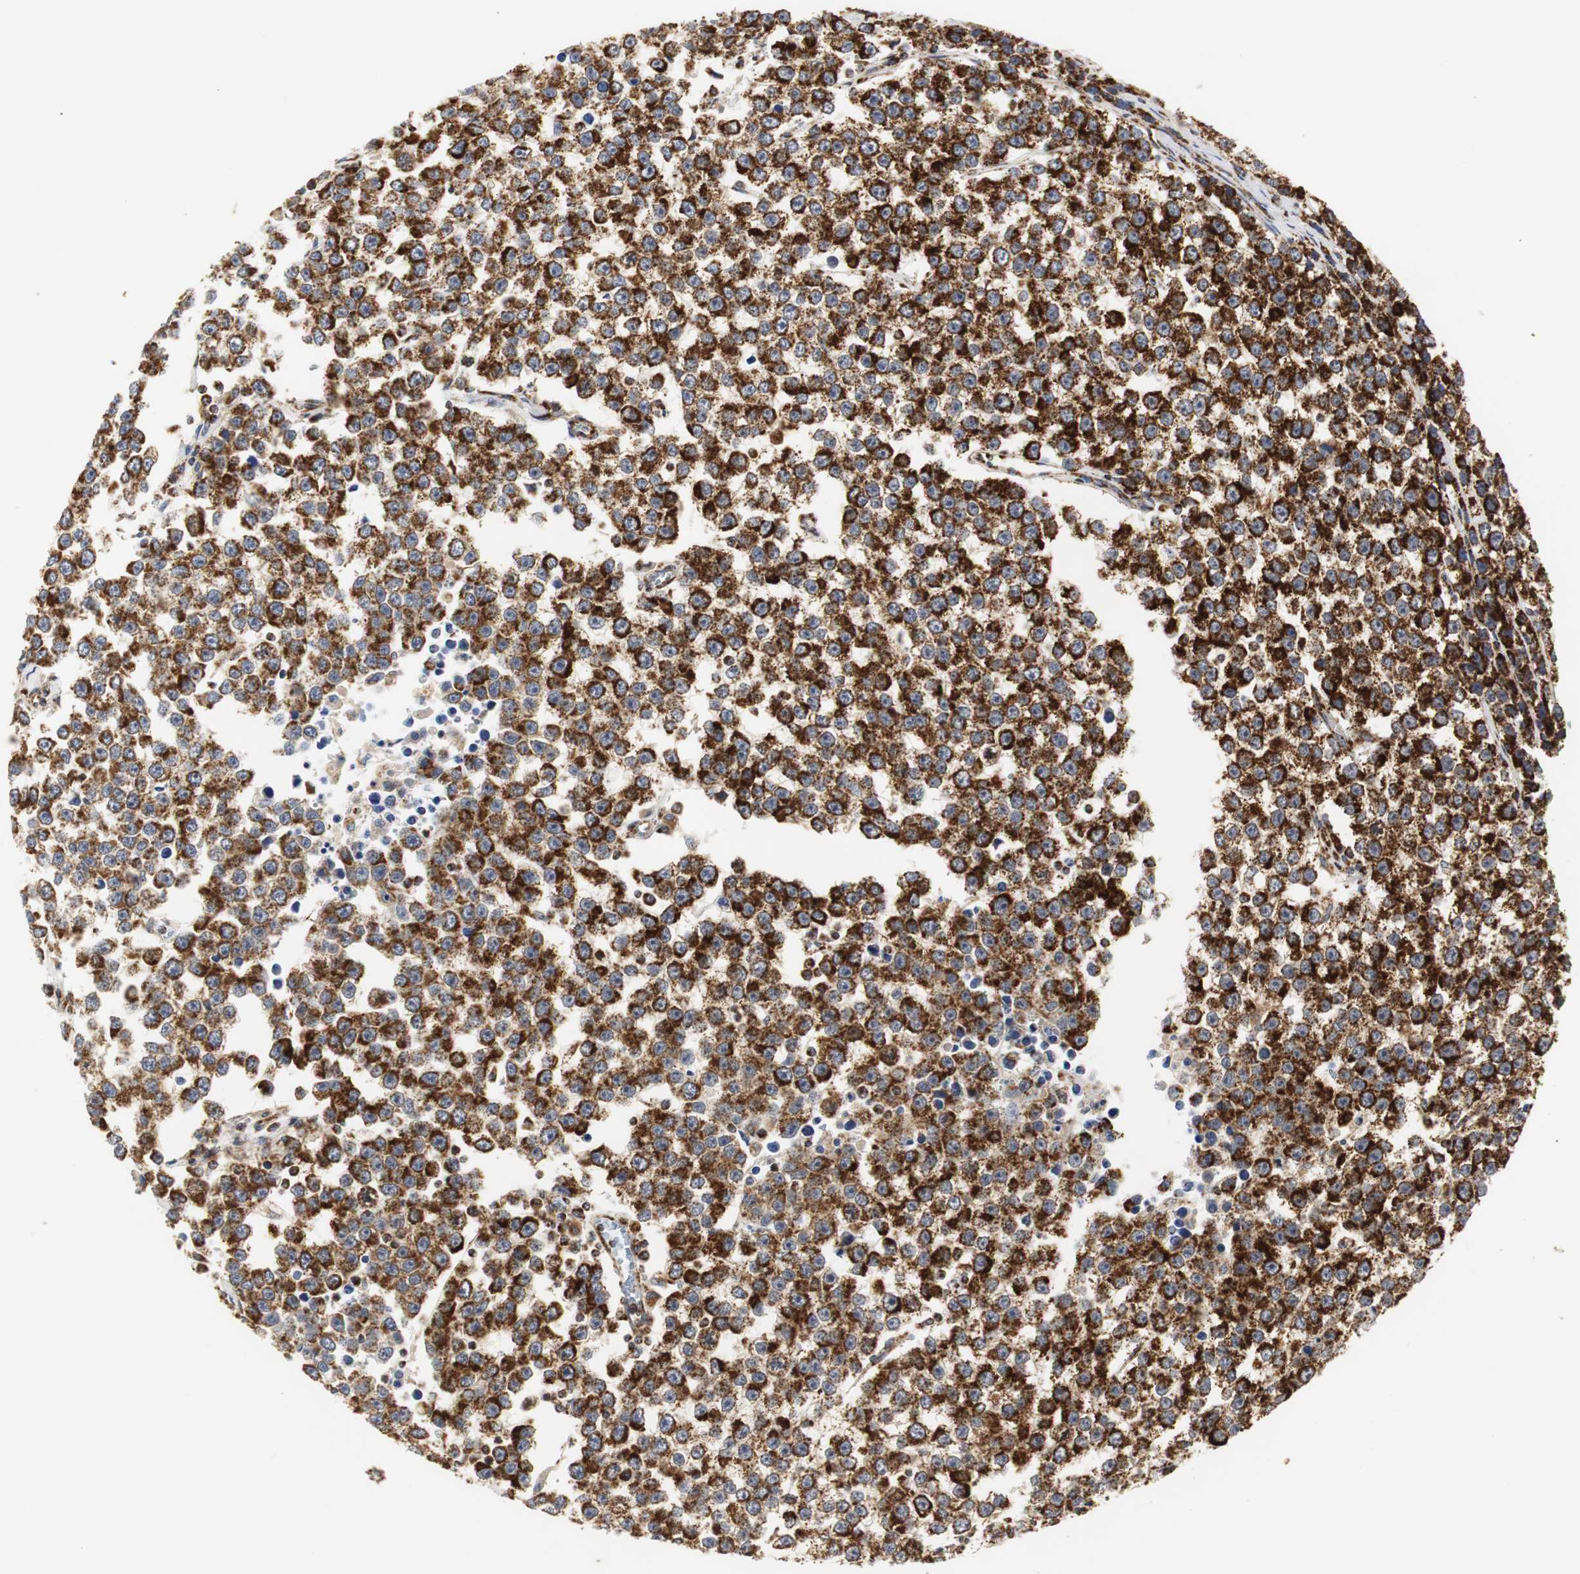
{"staining": {"intensity": "strong", "quantity": ">75%", "location": "cytoplasmic/membranous"}, "tissue": "testis cancer", "cell_type": "Tumor cells", "image_type": "cancer", "snomed": [{"axis": "morphology", "description": "Seminoma, NOS"}, {"axis": "morphology", "description": "Carcinoma, Embryonal, NOS"}, {"axis": "topography", "description": "Testis"}], "caption": "This is an image of IHC staining of testis cancer (seminoma), which shows strong expression in the cytoplasmic/membranous of tumor cells.", "gene": "HSD17B10", "patient": {"sex": "male", "age": 52}}